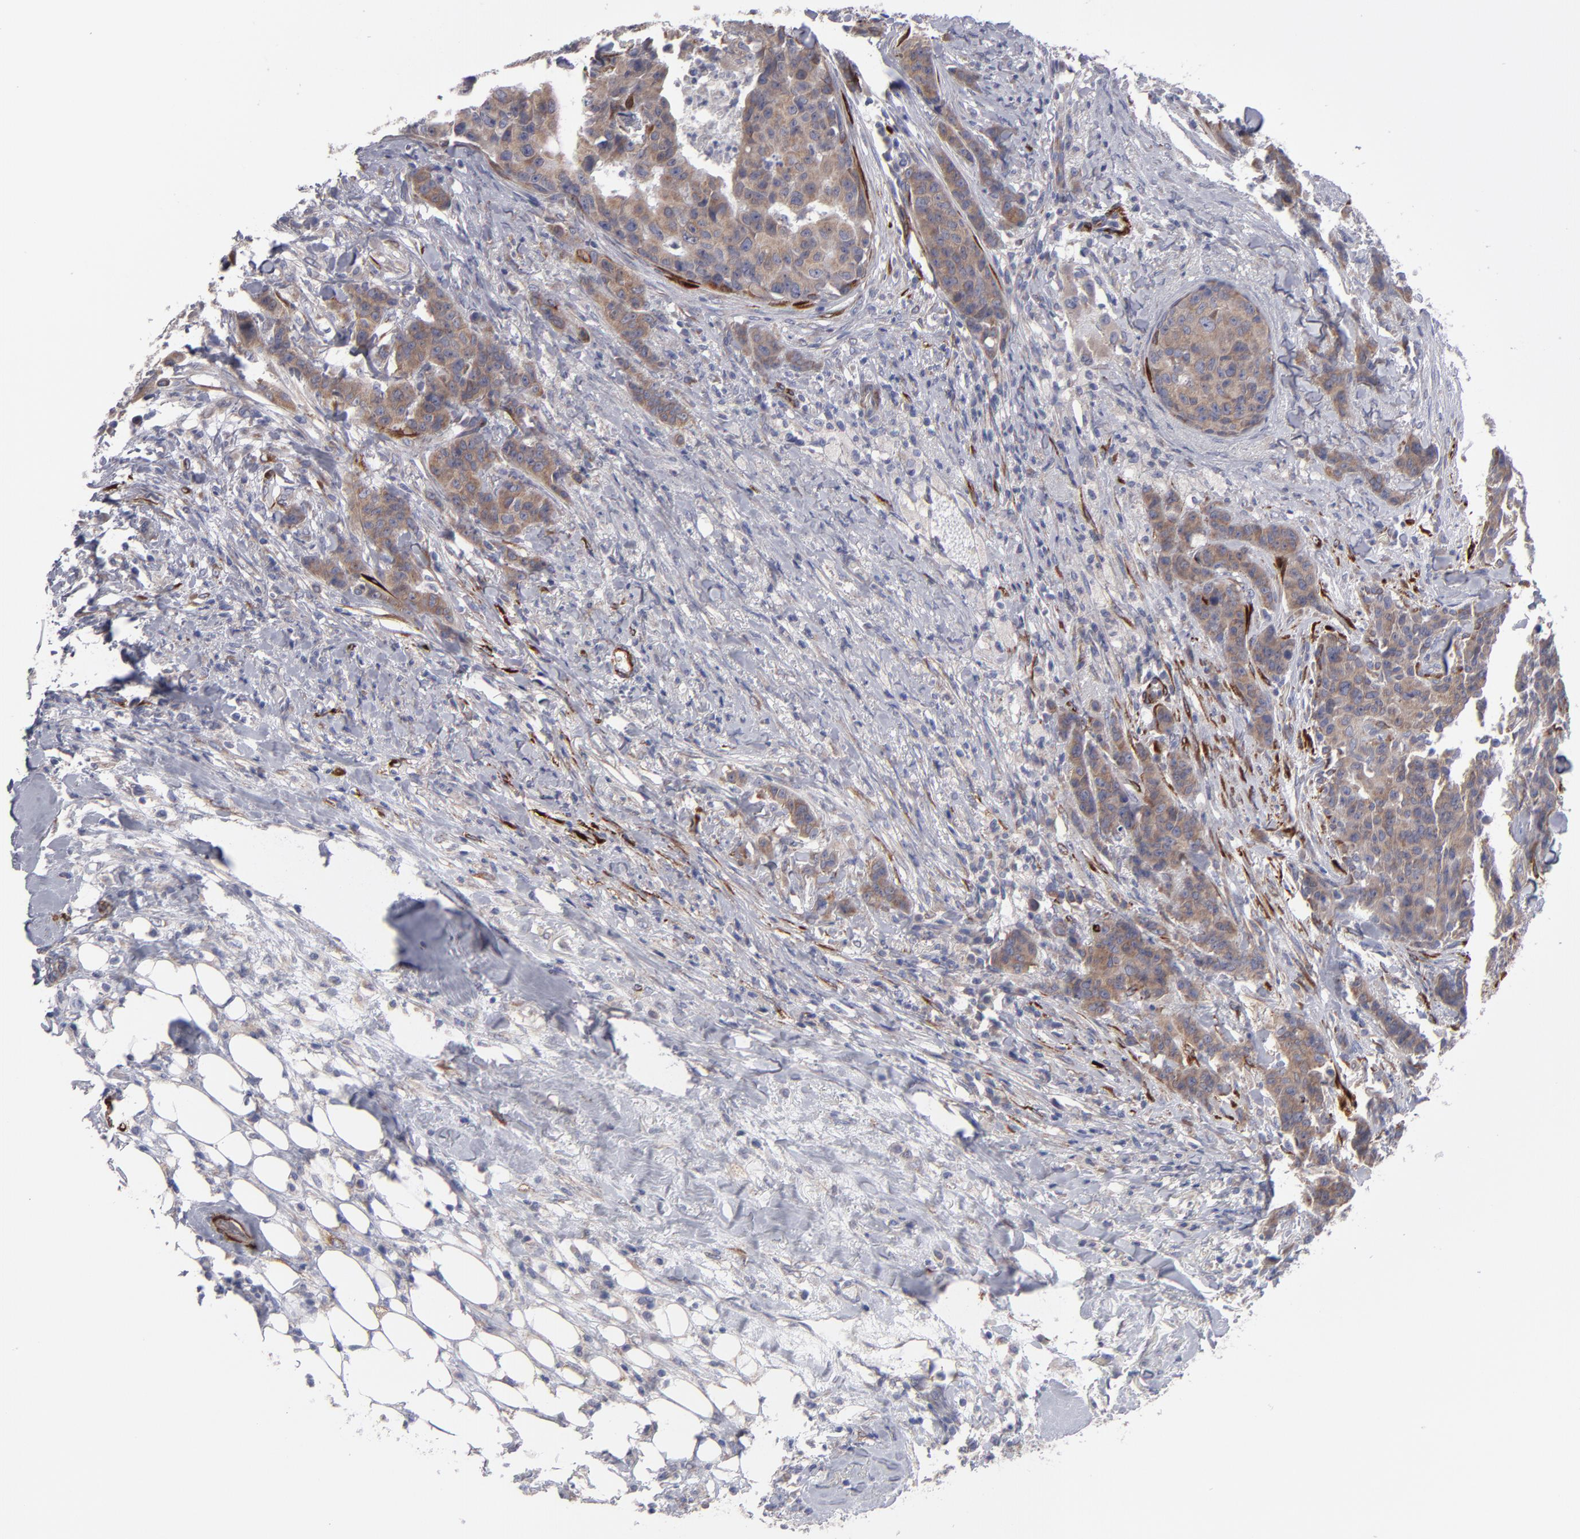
{"staining": {"intensity": "weak", "quantity": ">75%", "location": "cytoplasmic/membranous"}, "tissue": "breast cancer", "cell_type": "Tumor cells", "image_type": "cancer", "snomed": [{"axis": "morphology", "description": "Duct carcinoma"}, {"axis": "topography", "description": "Breast"}], "caption": "Intraductal carcinoma (breast) tissue displays weak cytoplasmic/membranous staining in approximately >75% of tumor cells", "gene": "SLMAP", "patient": {"sex": "female", "age": 40}}